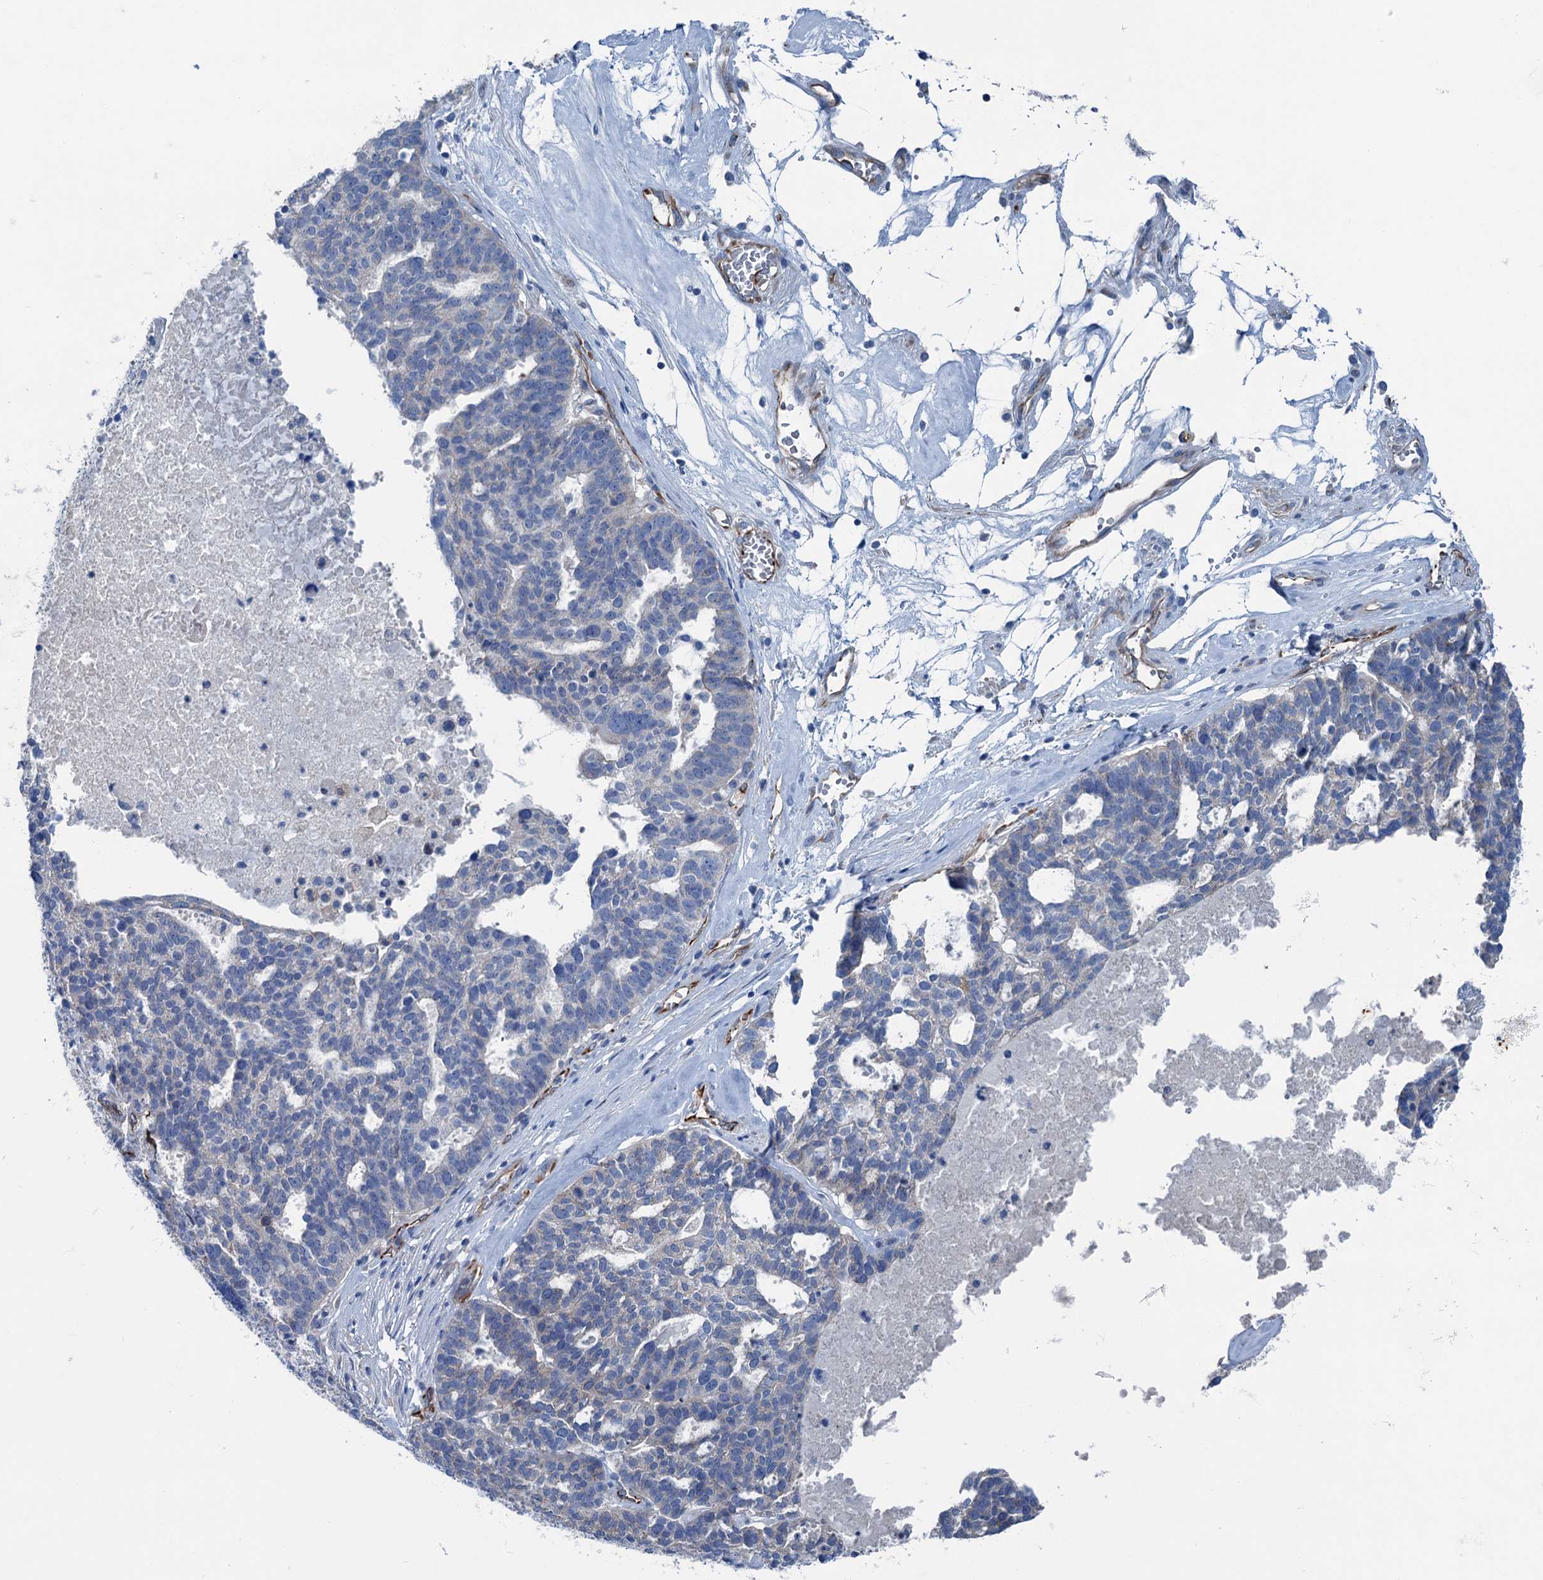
{"staining": {"intensity": "negative", "quantity": "none", "location": "none"}, "tissue": "ovarian cancer", "cell_type": "Tumor cells", "image_type": "cancer", "snomed": [{"axis": "morphology", "description": "Cystadenocarcinoma, serous, NOS"}, {"axis": "topography", "description": "Ovary"}], "caption": "Immunohistochemistry (IHC) photomicrograph of ovarian serous cystadenocarcinoma stained for a protein (brown), which exhibits no positivity in tumor cells.", "gene": "CALCOCO1", "patient": {"sex": "female", "age": 59}}